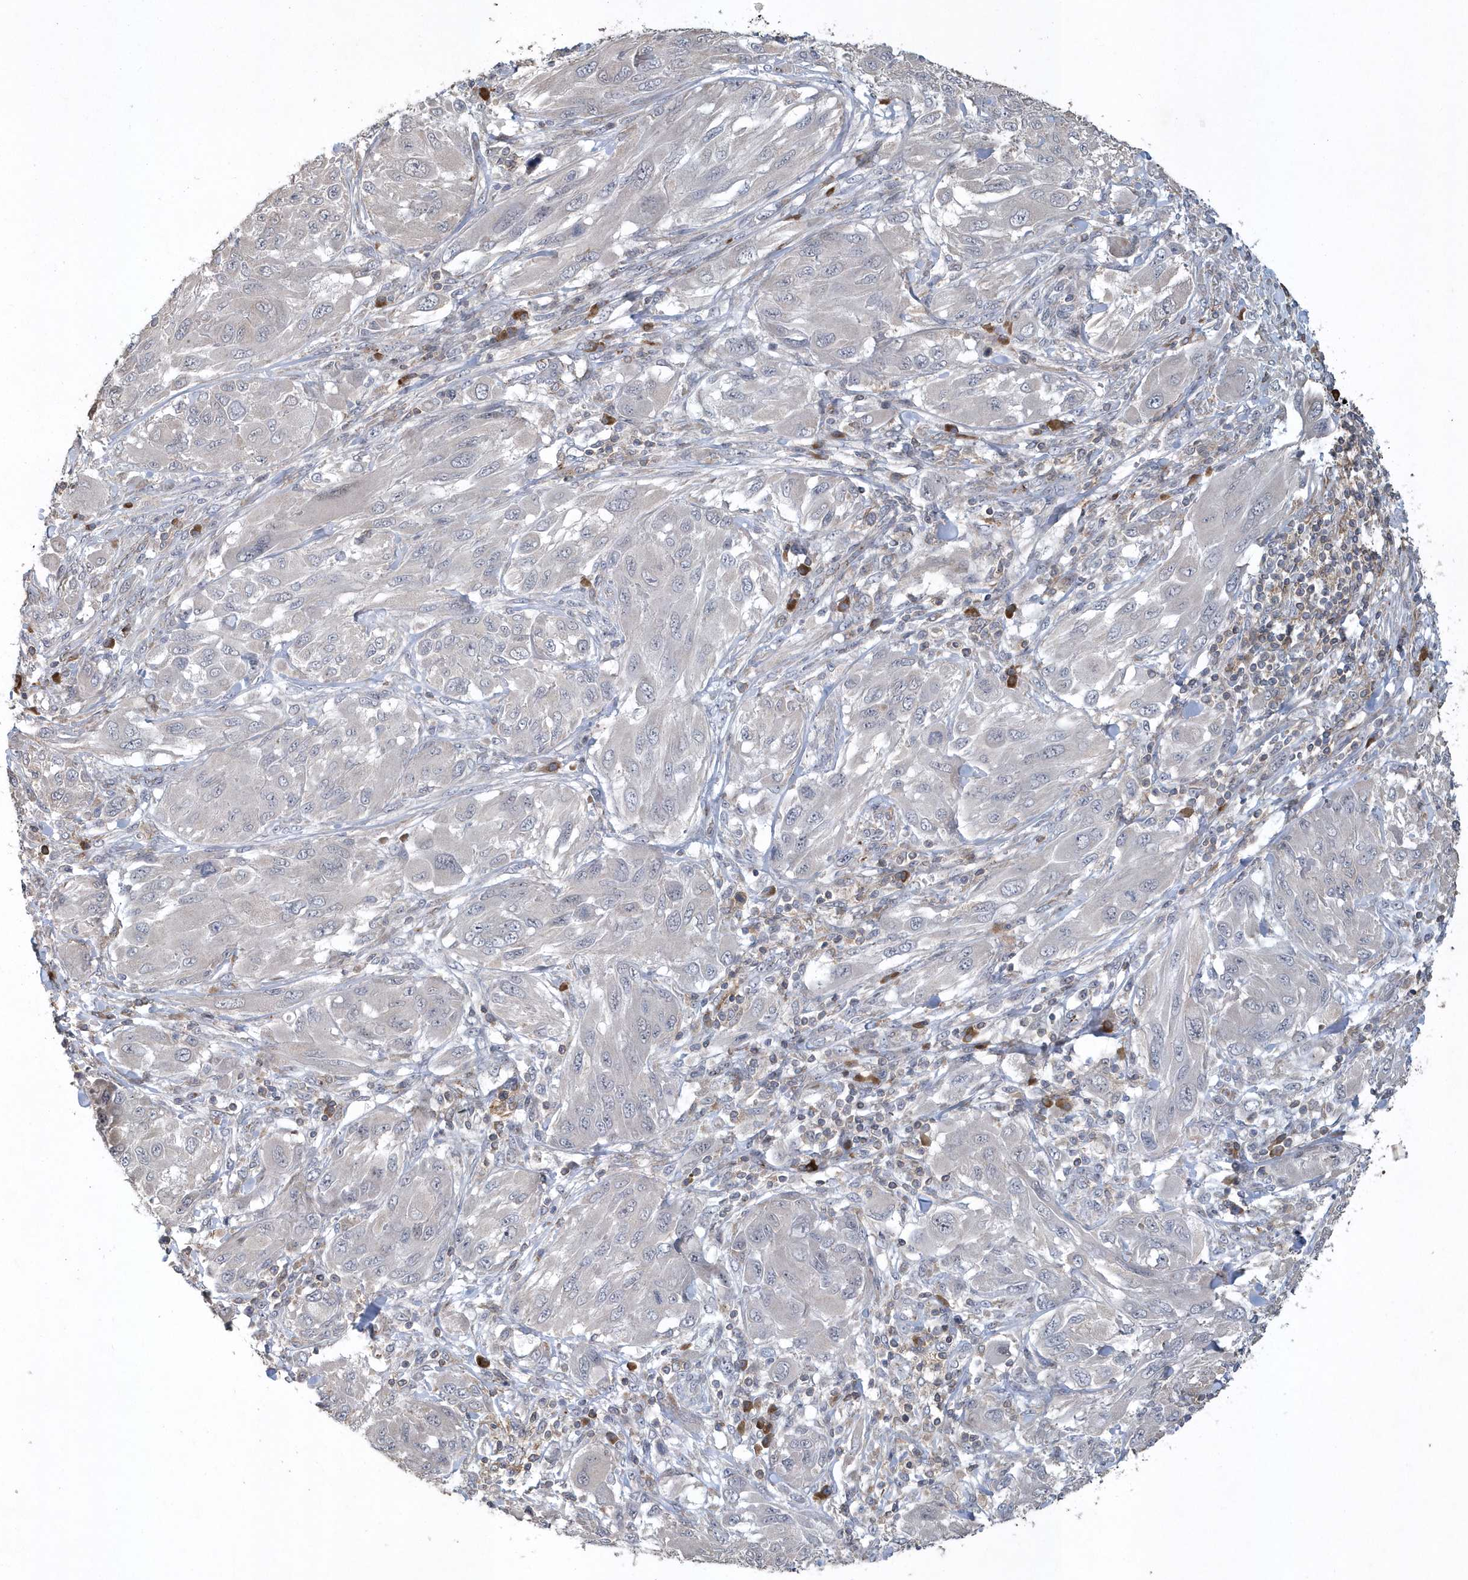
{"staining": {"intensity": "negative", "quantity": "none", "location": "none"}, "tissue": "melanoma", "cell_type": "Tumor cells", "image_type": "cancer", "snomed": [{"axis": "morphology", "description": "Malignant melanoma, NOS"}, {"axis": "topography", "description": "Skin"}], "caption": "Human malignant melanoma stained for a protein using immunohistochemistry exhibits no positivity in tumor cells.", "gene": "N4BP2", "patient": {"sex": "female", "age": 91}}